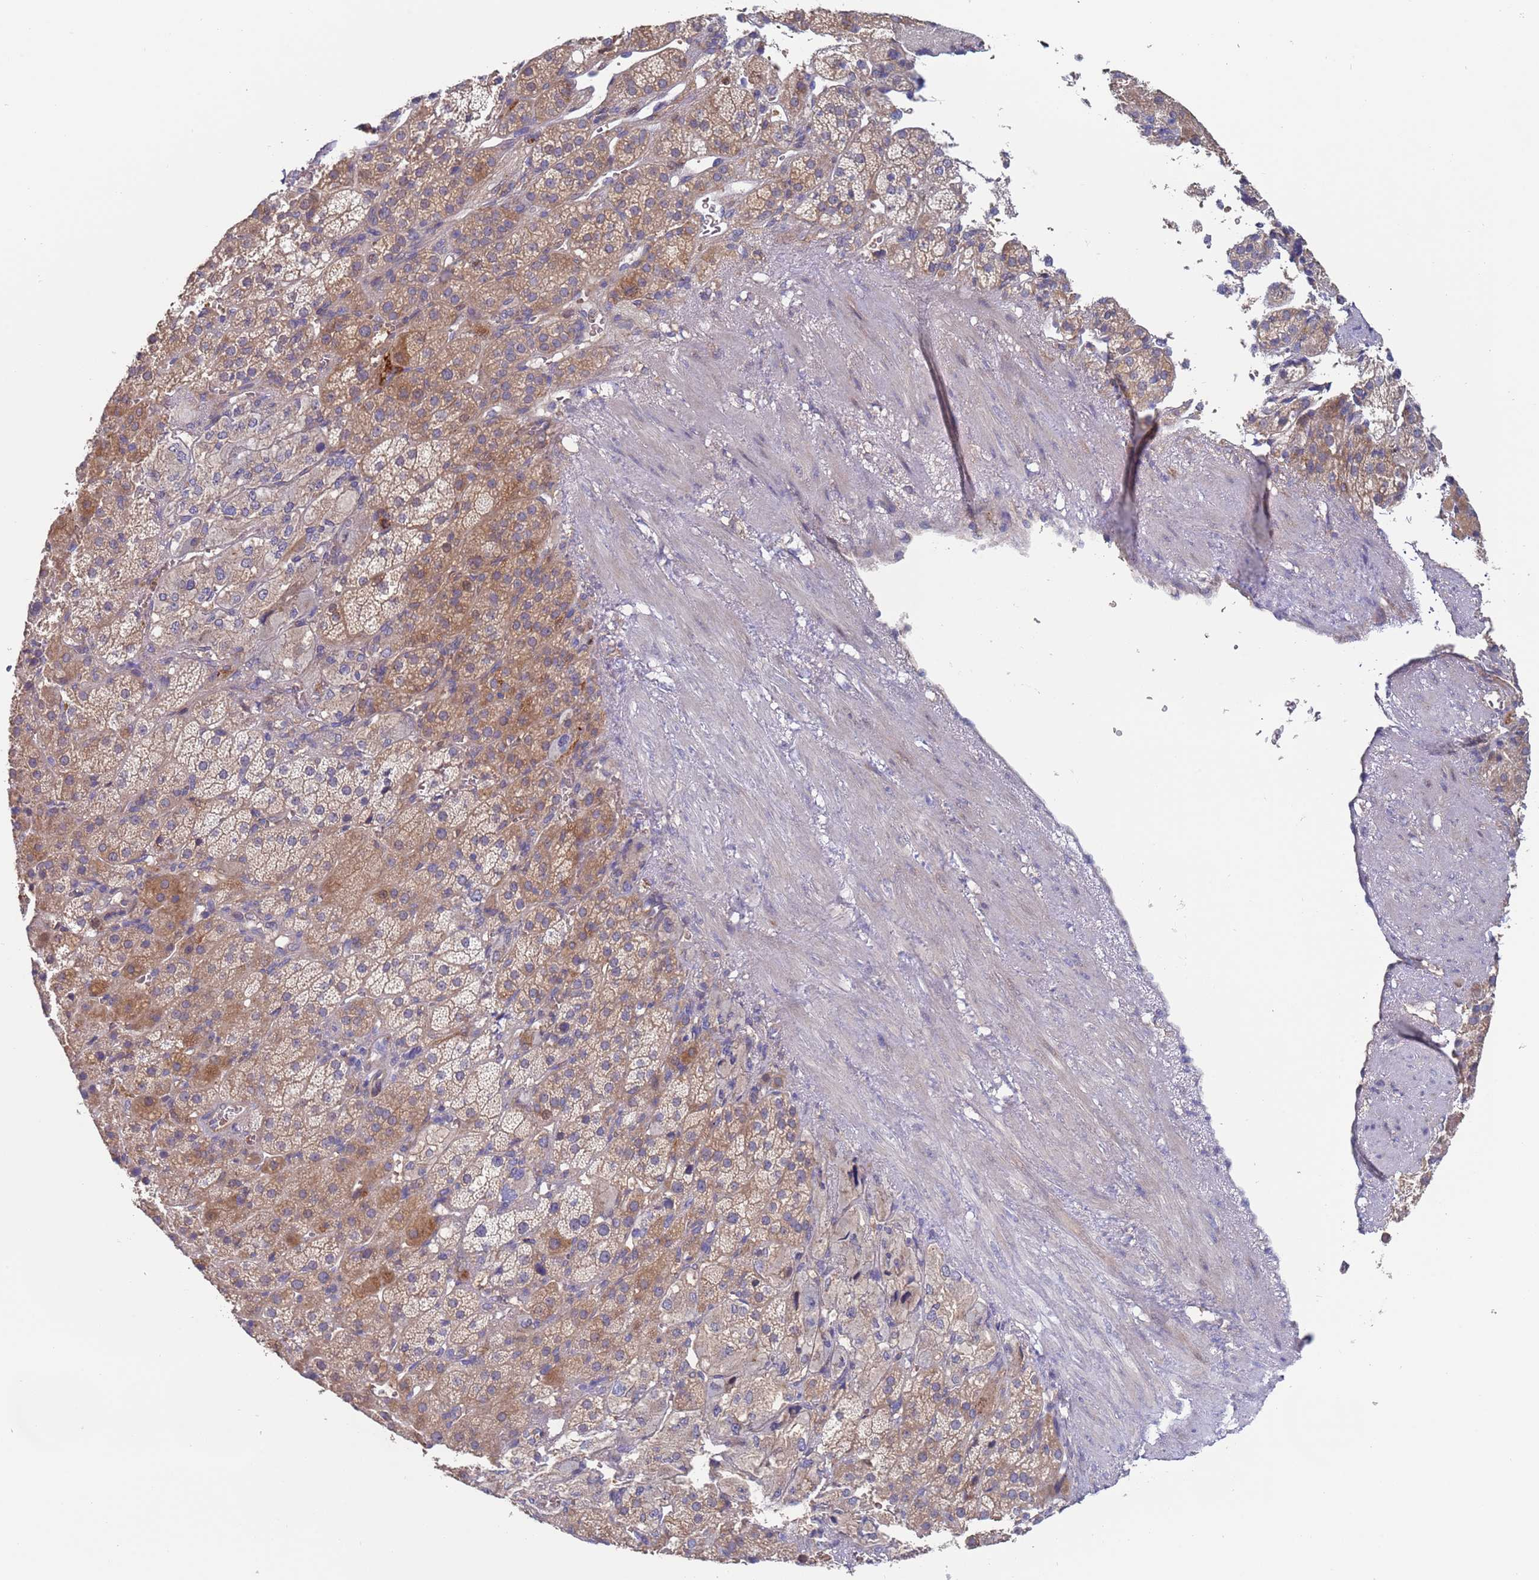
{"staining": {"intensity": "moderate", "quantity": "<25%", "location": "cytoplasmic/membranous"}, "tissue": "adrenal gland", "cell_type": "Glandular cells", "image_type": "normal", "snomed": [{"axis": "morphology", "description": "Normal tissue, NOS"}, {"axis": "topography", "description": "Adrenal gland"}], "caption": "Protein staining of normal adrenal gland shows moderate cytoplasmic/membranous expression in approximately <25% of glandular cells. (DAB IHC with brightfield microscopy, high magnification).", "gene": "MALRD1", "patient": {"sex": "female", "age": 57}}